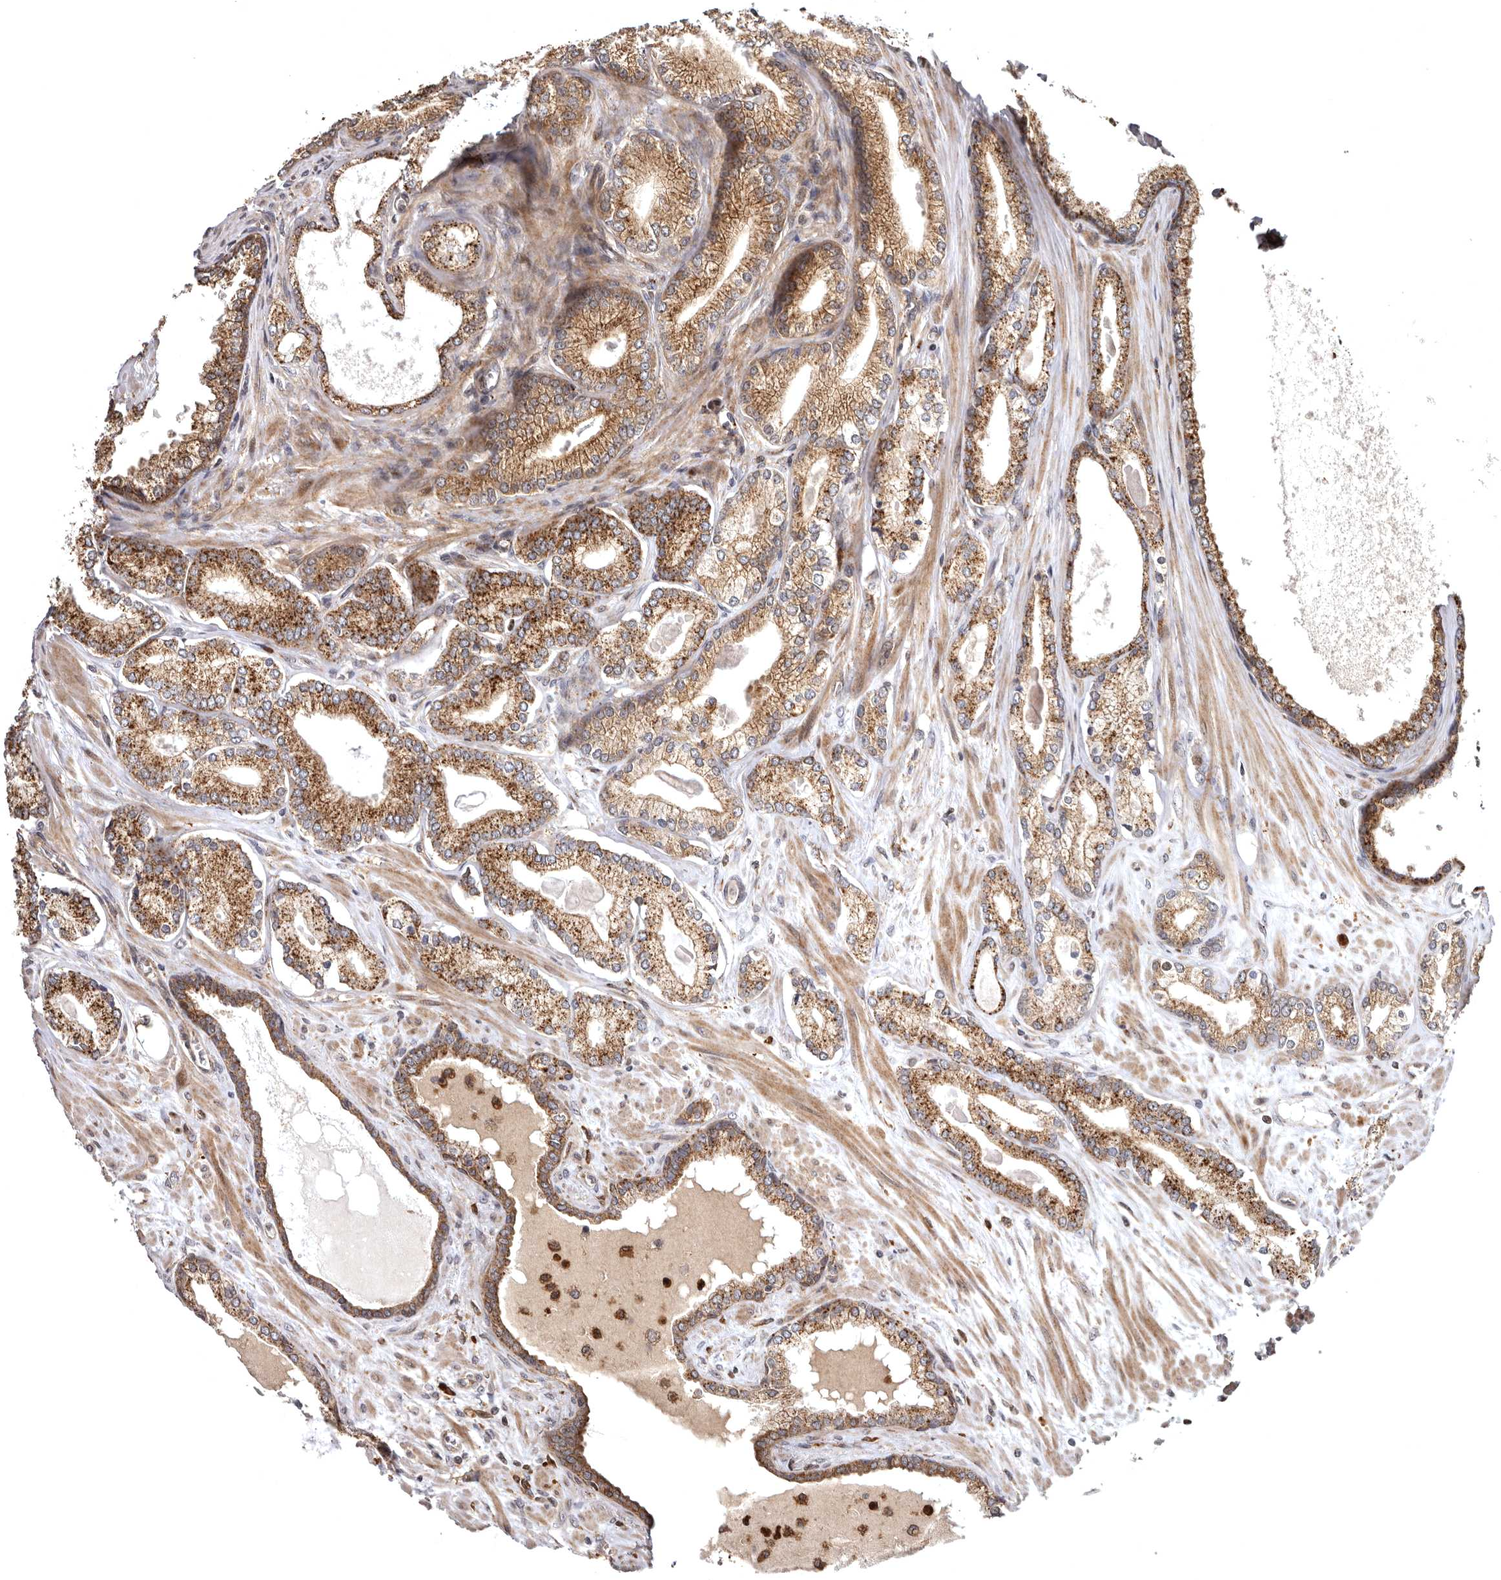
{"staining": {"intensity": "moderate", "quantity": ">75%", "location": "cytoplasmic/membranous"}, "tissue": "prostate cancer", "cell_type": "Tumor cells", "image_type": "cancer", "snomed": [{"axis": "morphology", "description": "Adenocarcinoma, Low grade"}, {"axis": "topography", "description": "Prostate"}], "caption": "Protein expression by immunohistochemistry displays moderate cytoplasmic/membranous positivity in about >75% of tumor cells in prostate cancer (adenocarcinoma (low-grade)). Immunohistochemistry stains the protein in brown and the nuclei are stained blue.", "gene": "FGFR4", "patient": {"sex": "male", "age": 70}}